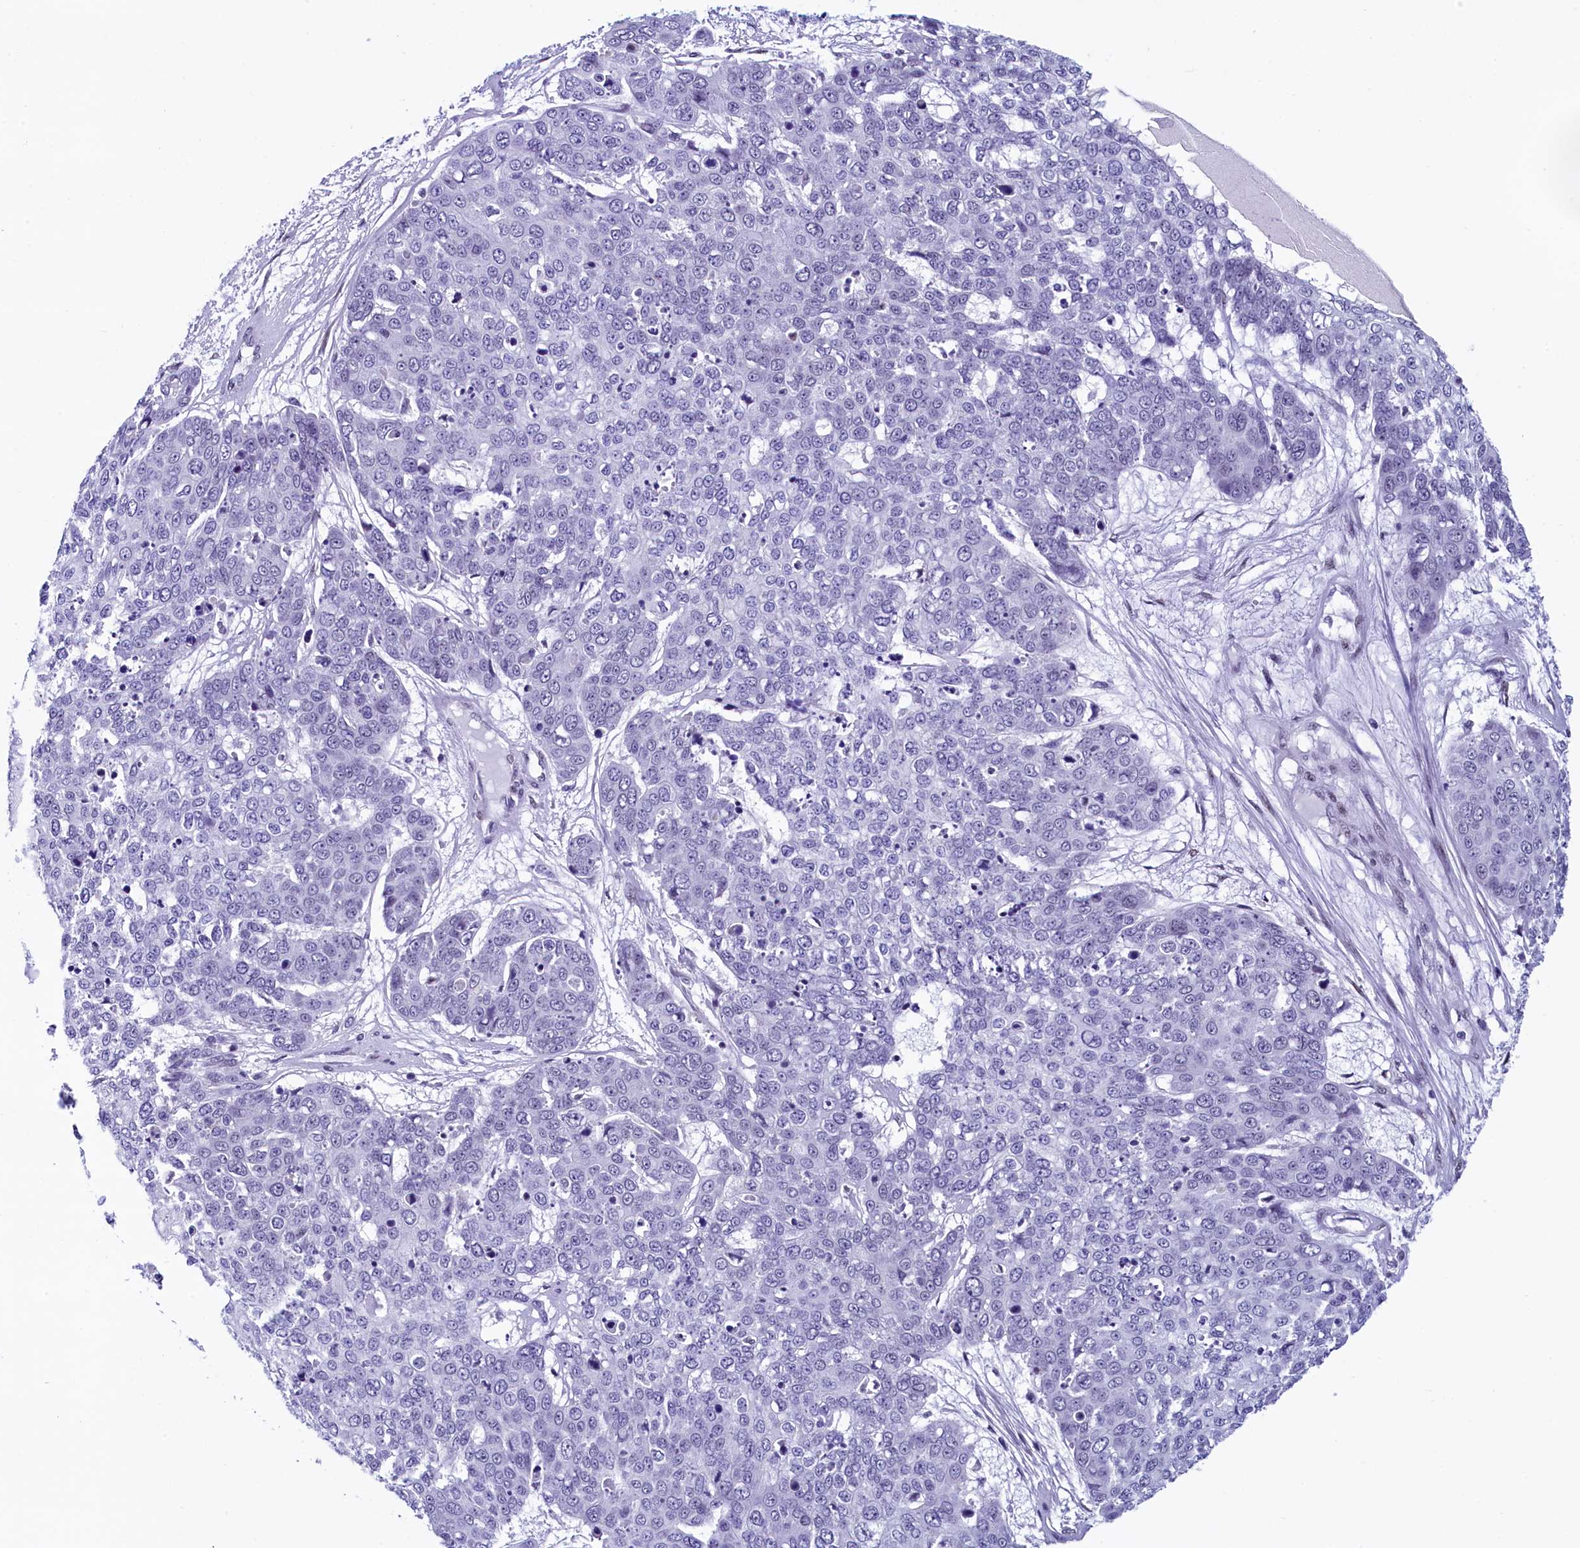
{"staining": {"intensity": "negative", "quantity": "none", "location": "none"}, "tissue": "skin cancer", "cell_type": "Tumor cells", "image_type": "cancer", "snomed": [{"axis": "morphology", "description": "Squamous cell carcinoma, NOS"}, {"axis": "topography", "description": "Skin"}], "caption": "There is no significant positivity in tumor cells of skin cancer (squamous cell carcinoma).", "gene": "SUGP2", "patient": {"sex": "male", "age": 71}}